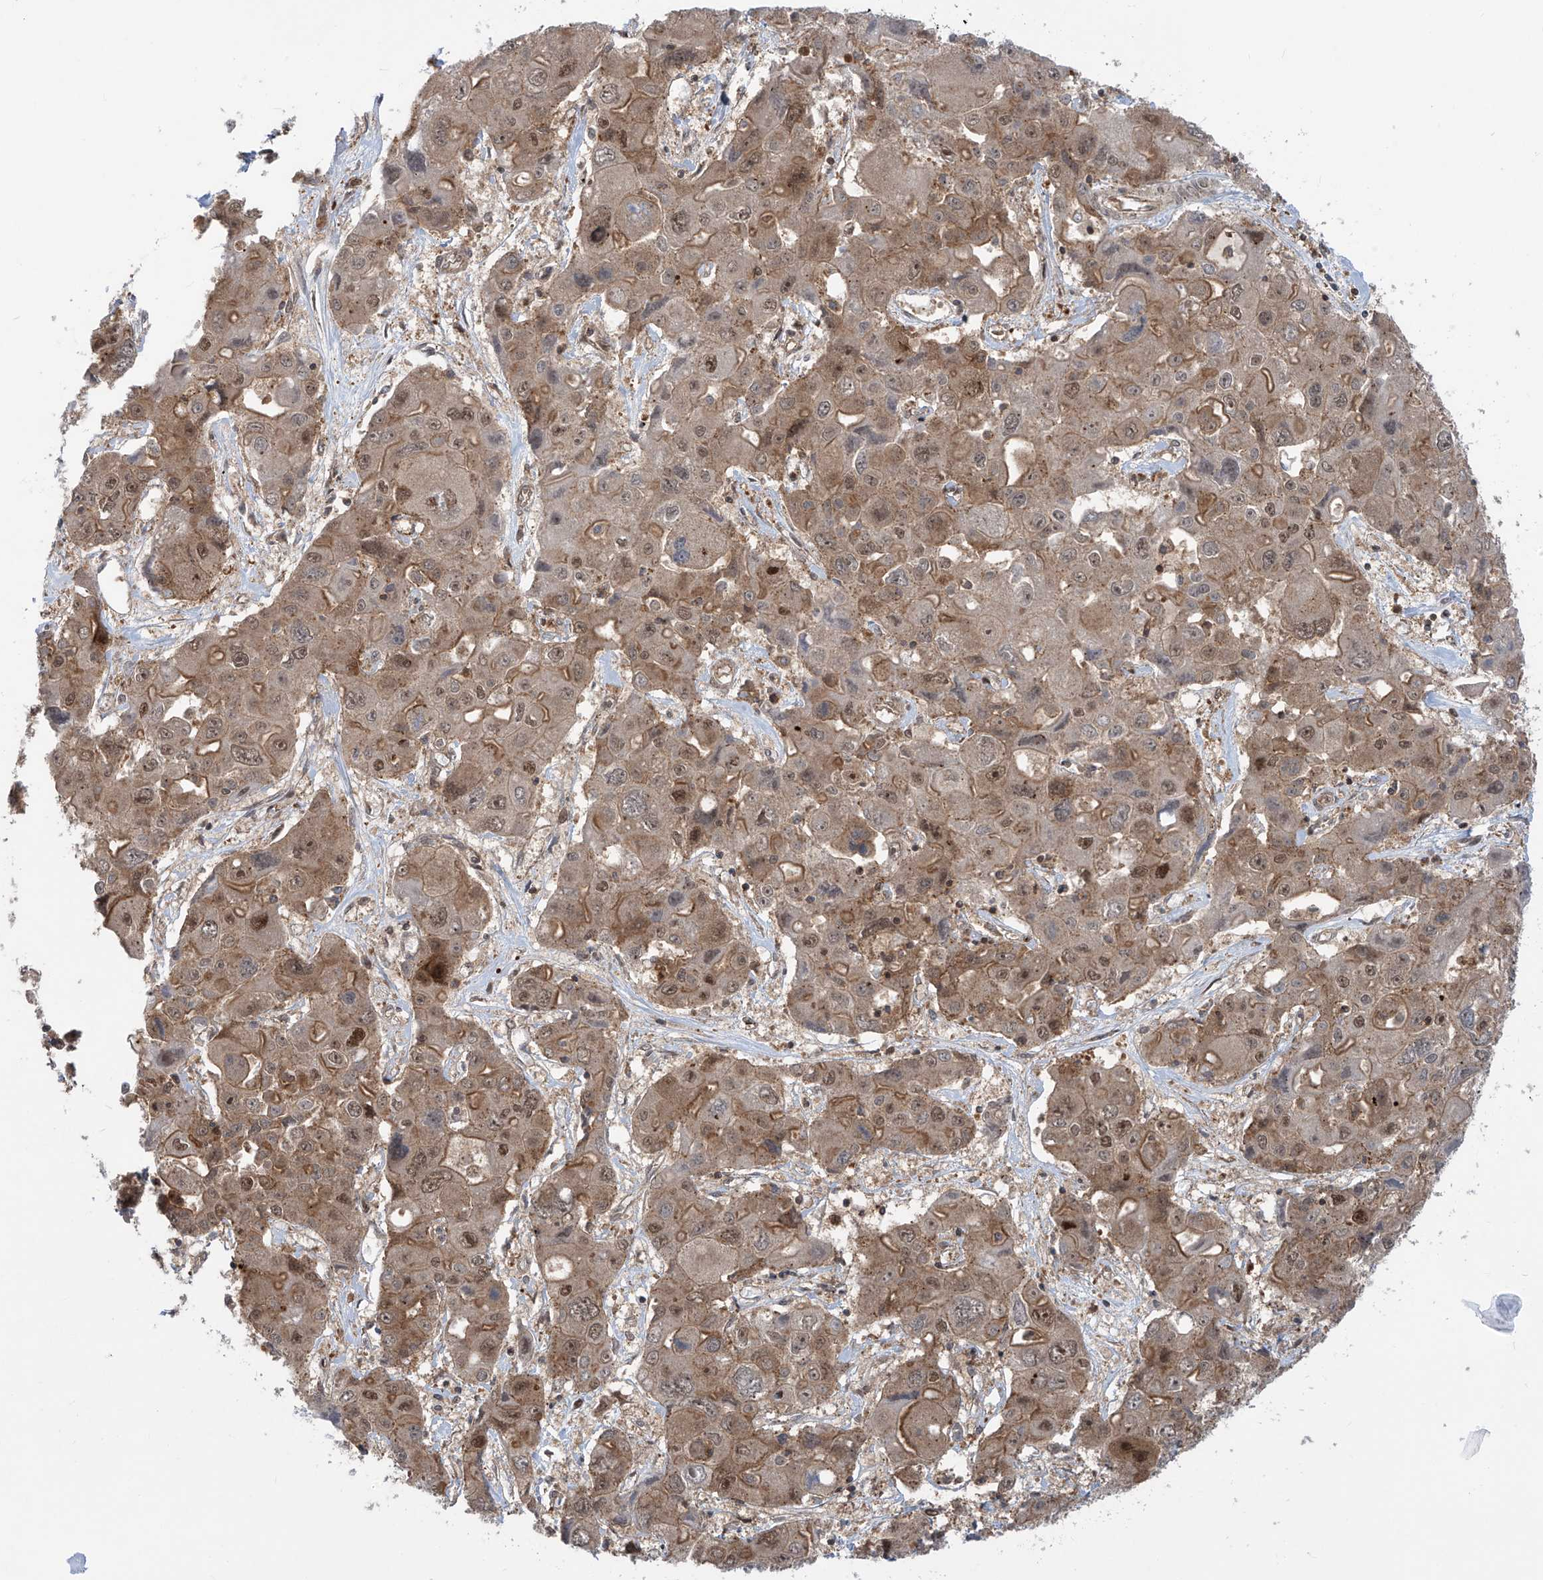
{"staining": {"intensity": "moderate", "quantity": "25%-75%", "location": "cytoplasmic/membranous,nuclear"}, "tissue": "liver cancer", "cell_type": "Tumor cells", "image_type": "cancer", "snomed": [{"axis": "morphology", "description": "Cholangiocarcinoma"}, {"axis": "topography", "description": "Liver"}], "caption": "IHC staining of liver cholangiocarcinoma, which demonstrates medium levels of moderate cytoplasmic/membranous and nuclear staining in about 25%-75% of tumor cells indicating moderate cytoplasmic/membranous and nuclear protein expression. The staining was performed using DAB (brown) for protein detection and nuclei were counterstained in hematoxylin (blue).", "gene": "LAGE3", "patient": {"sex": "male", "age": 67}}